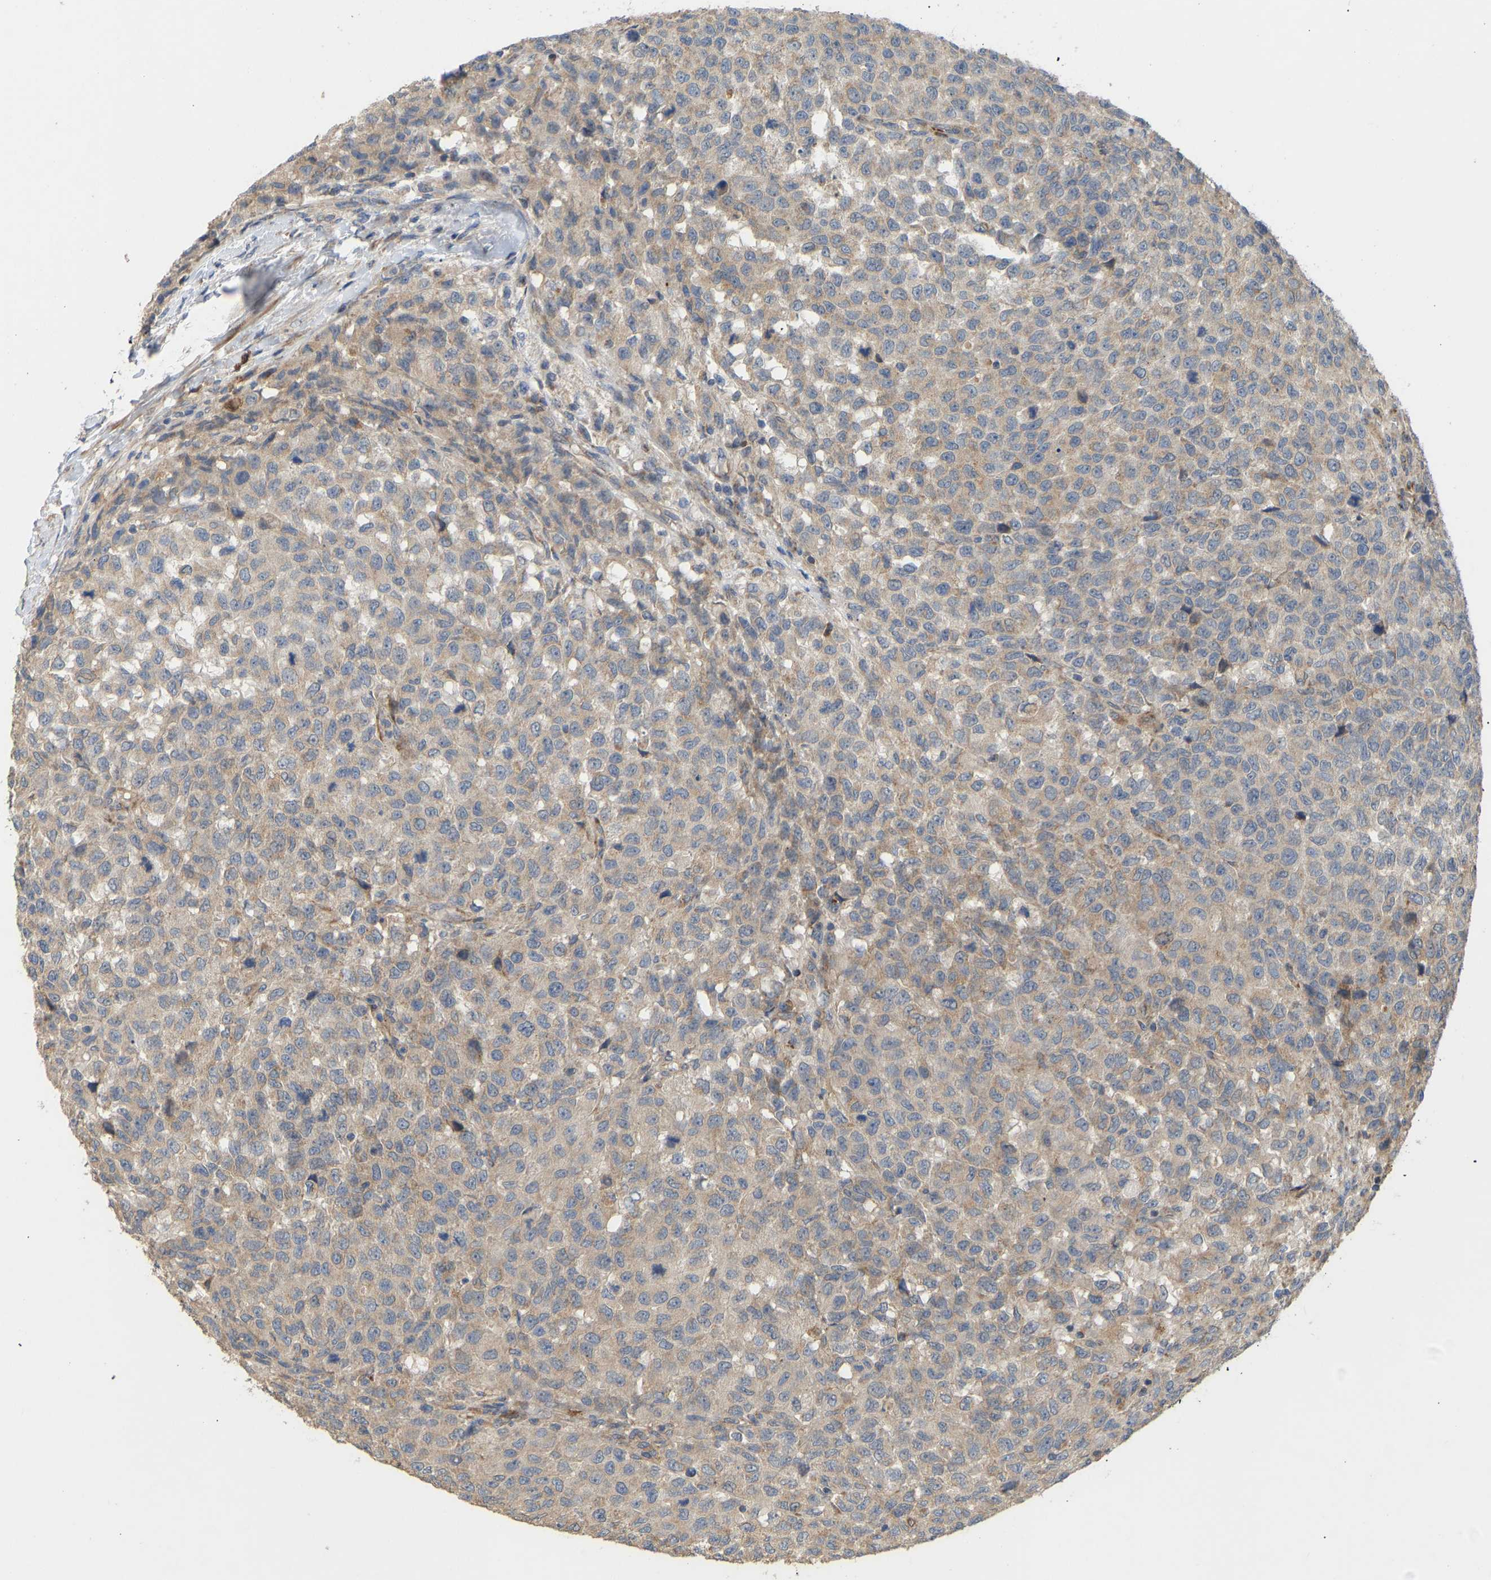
{"staining": {"intensity": "weak", "quantity": "<25%", "location": "cytoplasmic/membranous"}, "tissue": "testis cancer", "cell_type": "Tumor cells", "image_type": "cancer", "snomed": [{"axis": "morphology", "description": "Seminoma, NOS"}, {"axis": "topography", "description": "Testis"}], "caption": "Testis cancer (seminoma) was stained to show a protein in brown. There is no significant expression in tumor cells. (Brightfield microscopy of DAB IHC at high magnification).", "gene": "HACD2", "patient": {"sex": "male", "age": 35}}